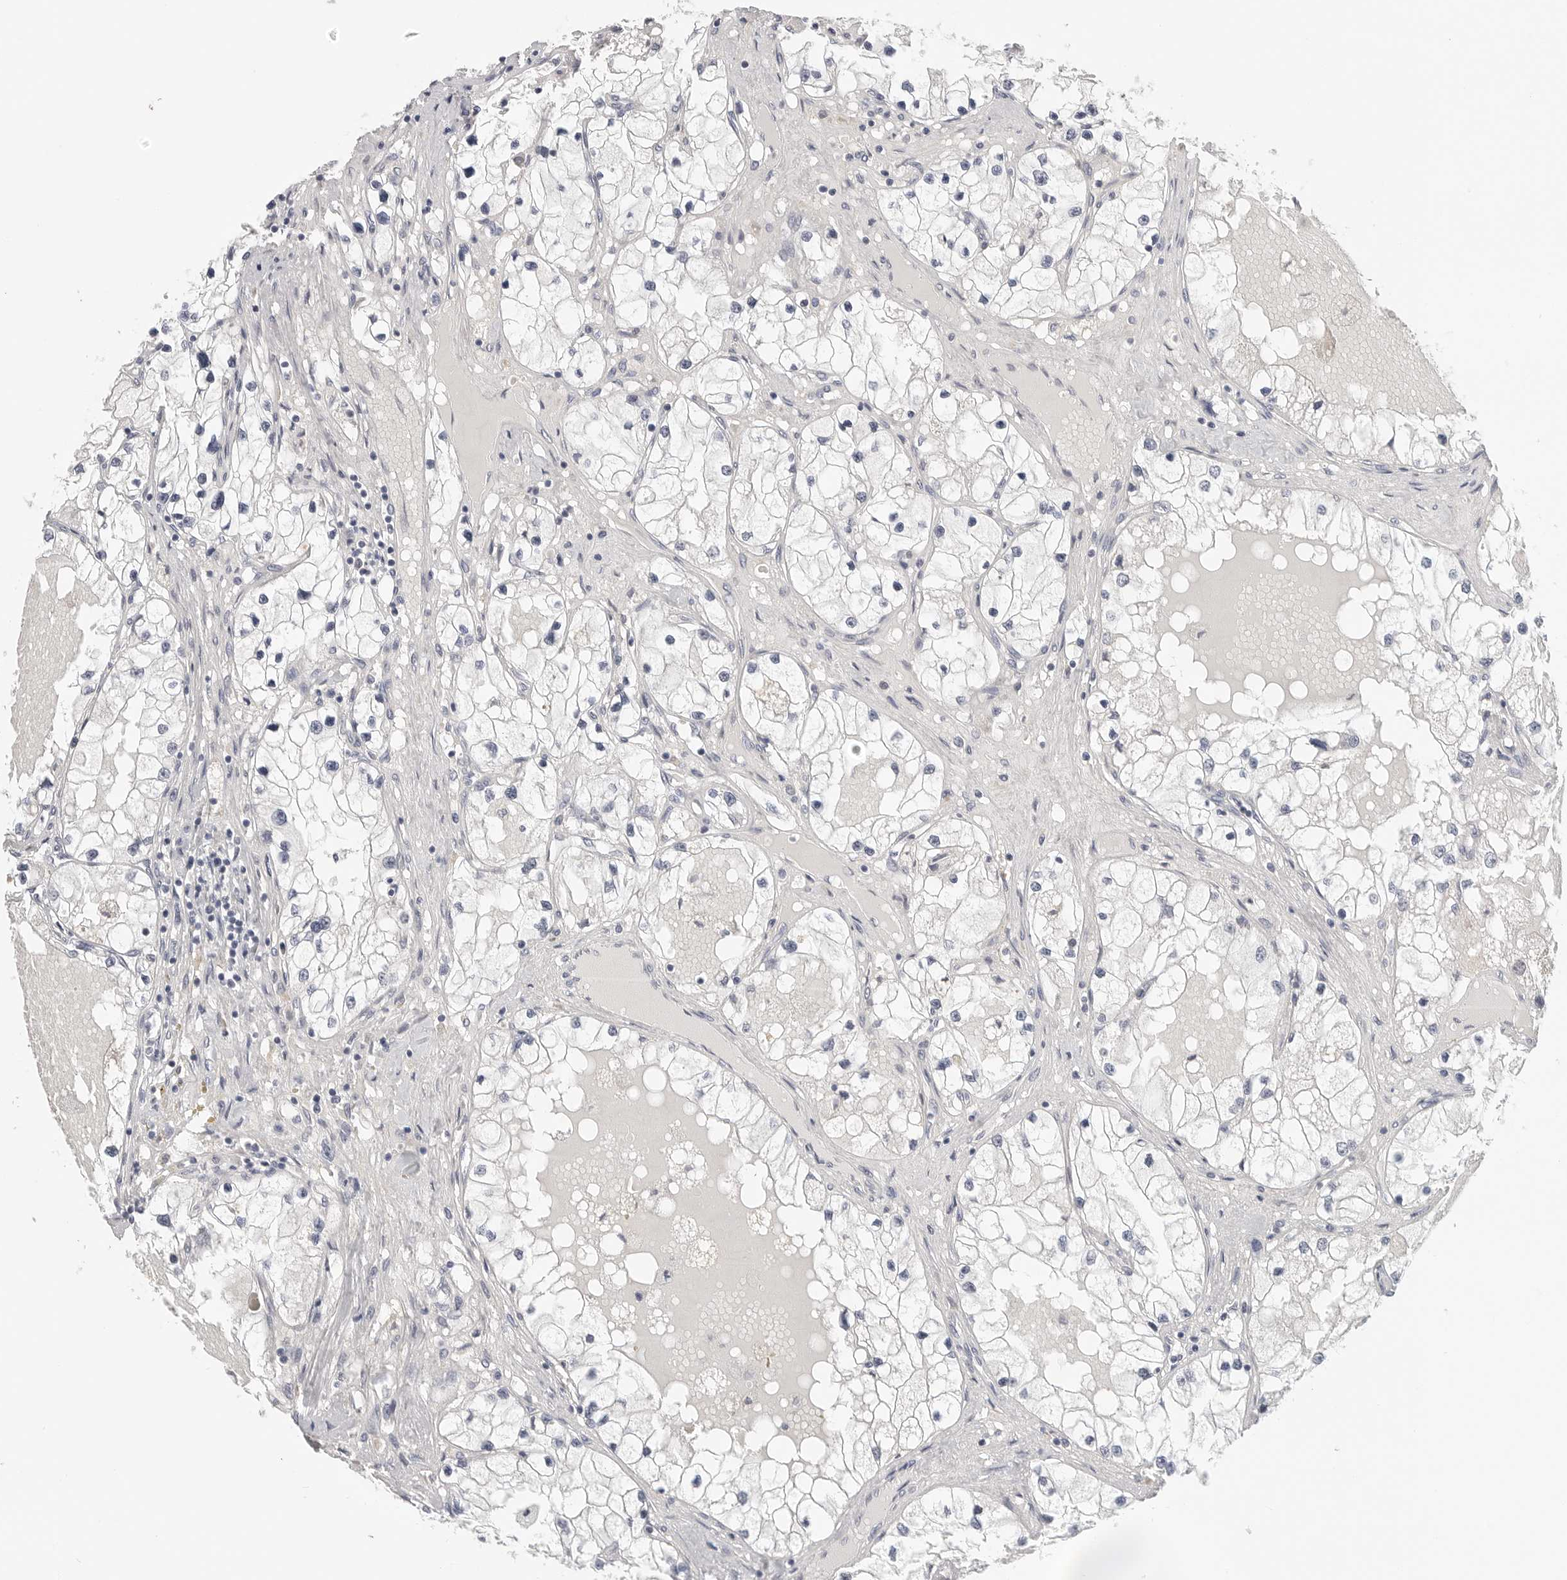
{"staining": {"intensity": "negative", "quantity": "none", "location": "none"}, "tissue": "renal cancer", "cell_type": "Tumor cells", "image_type": "cancer", "snomed": [{"axis": "morphology", "description": "Adenocarcinoma, NOS"}, {"axis": "topography", "description": "Kidney"}], "caption": "Tumor cells show no significant protein positivity in adenocarcinoma (renal).", "gene": "FBN2", "patient": {"sex": "male", "age": 68}}